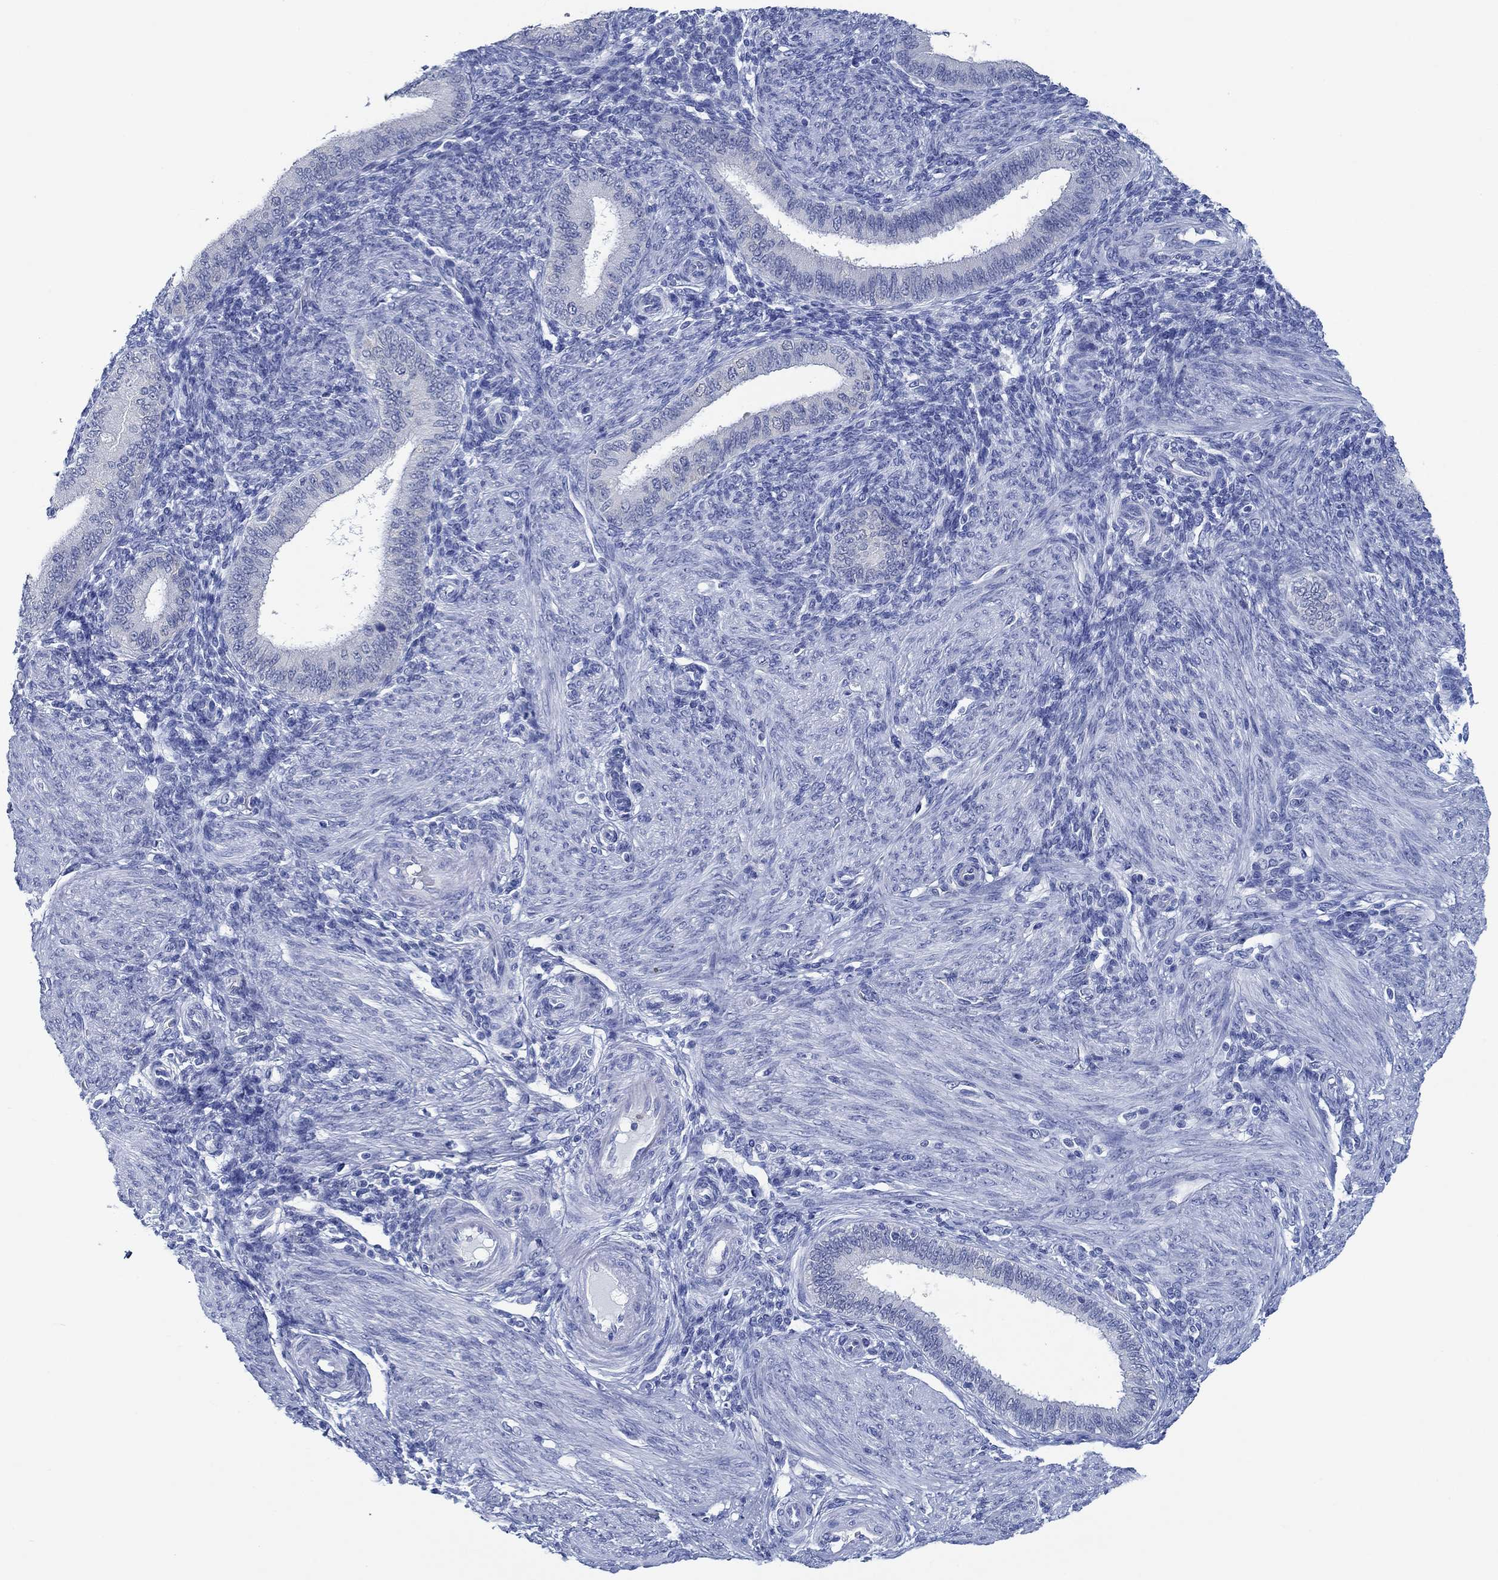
{"staining": {"intensity": "negative", "quantity": "none", "location": "none"}, "tissue": "endometrium", "cell_type": "Cells in endometrial stroma", "image_type": "normal", "snomed": [{"axis": "morphology", "description": "Normal tissue, NOS"}, {"axis": "topography", "description": "Endometrium"}], "caption": "This is an immunohistochemistry (IHC) image of unremarkable human endometrium. There is no staining in cells in endometrial stroma.", "gene": "ZNF671", "patient": {"sex": "female", "age": 39}}